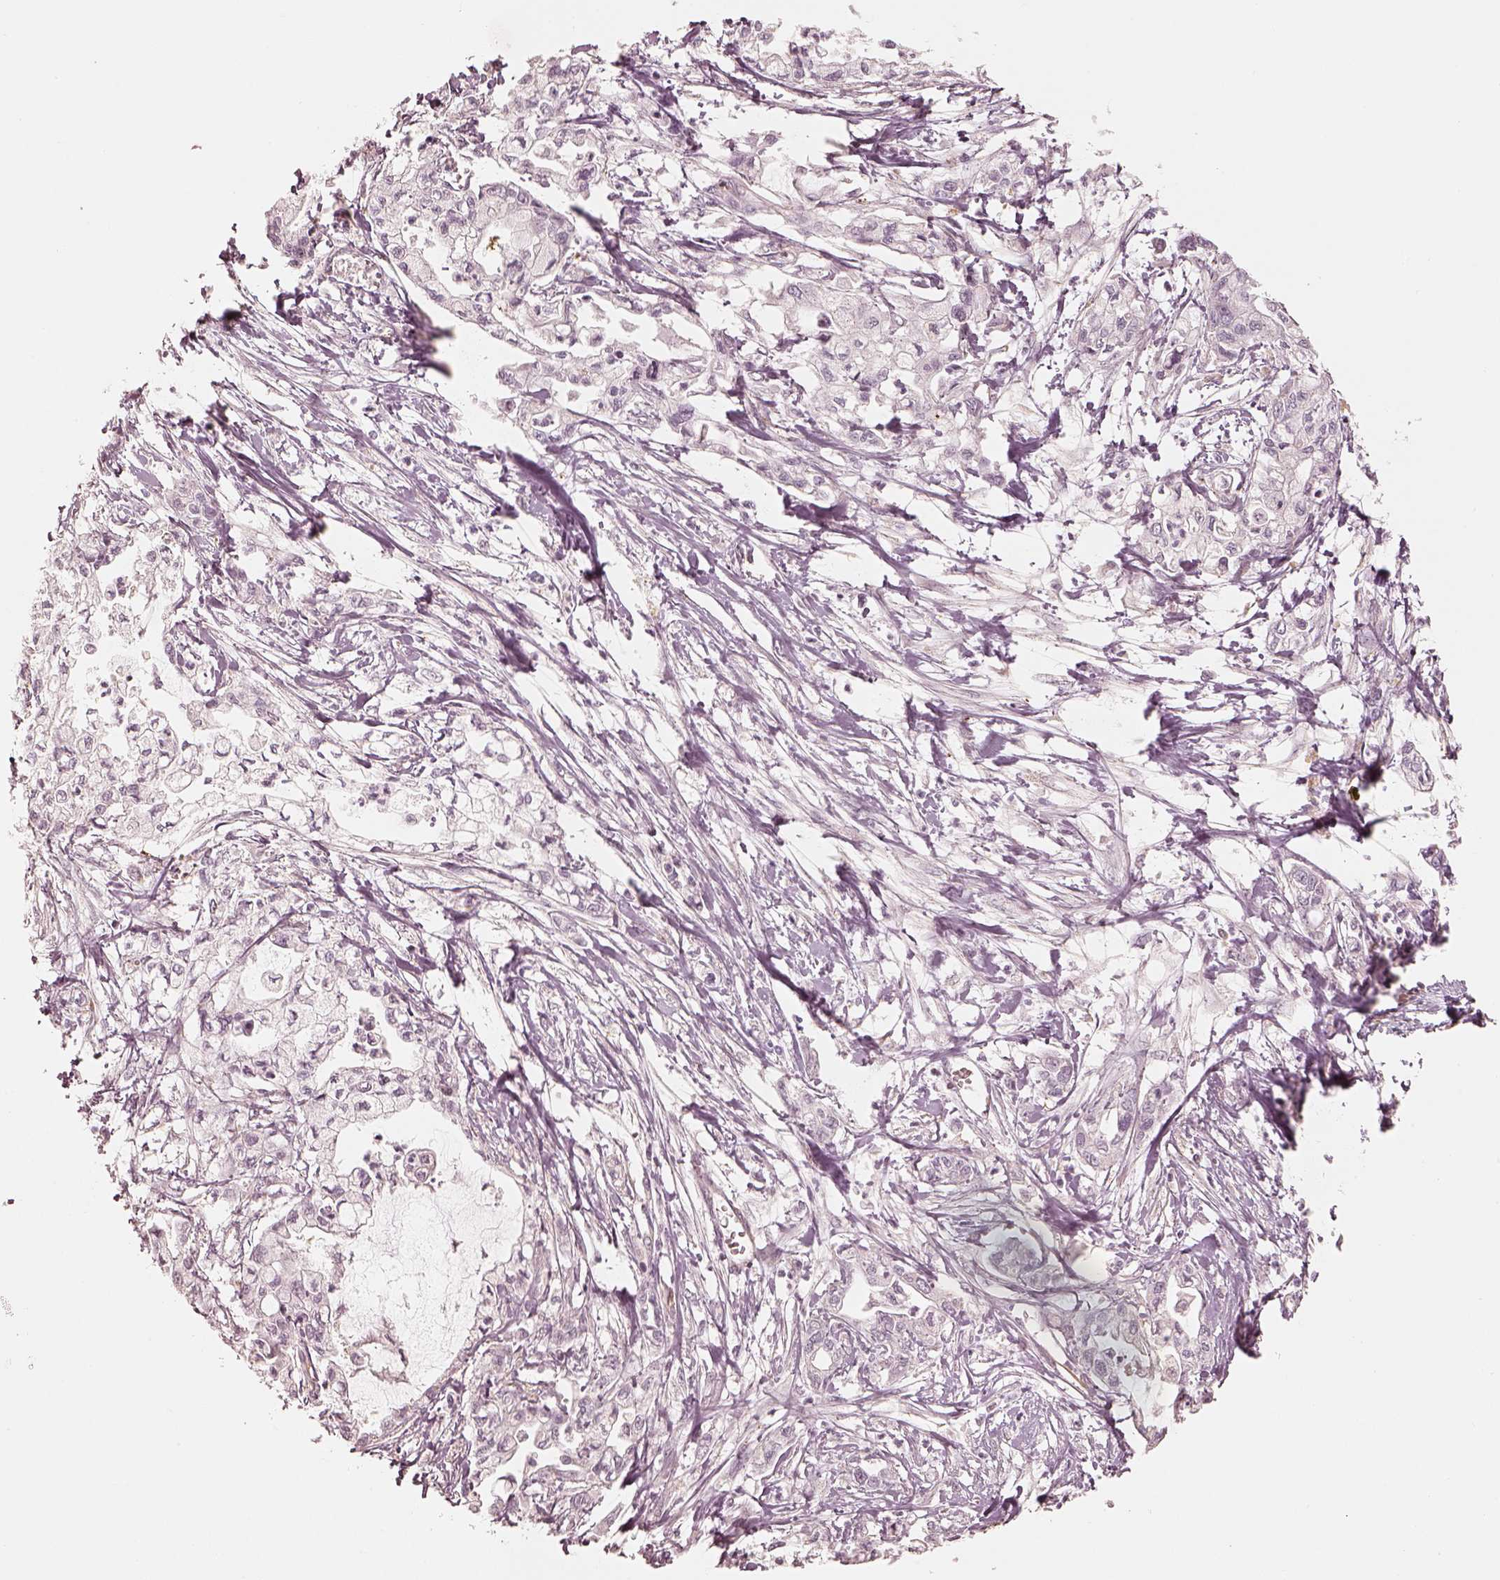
{"staining": {"intensity": "negative", "quantity": "none", "location": "none"}, "tissue": "pancreatic cancer", "cell_type": "Tumor cells", "image_type": "cancer", "snomed": [{"axis": "morphology", "description": "Adenocarcinoma, NOS"}, {"axis": "topography", "description": "Pancreas"}], "caption": "This is an immunohistochemistry (IHC) photomicrograph of human pancreatic adenocarcinoma. There is no staining in tumor cells.", "gene": "GORASP2", "patient": {"sex": "male", "age": 54}}